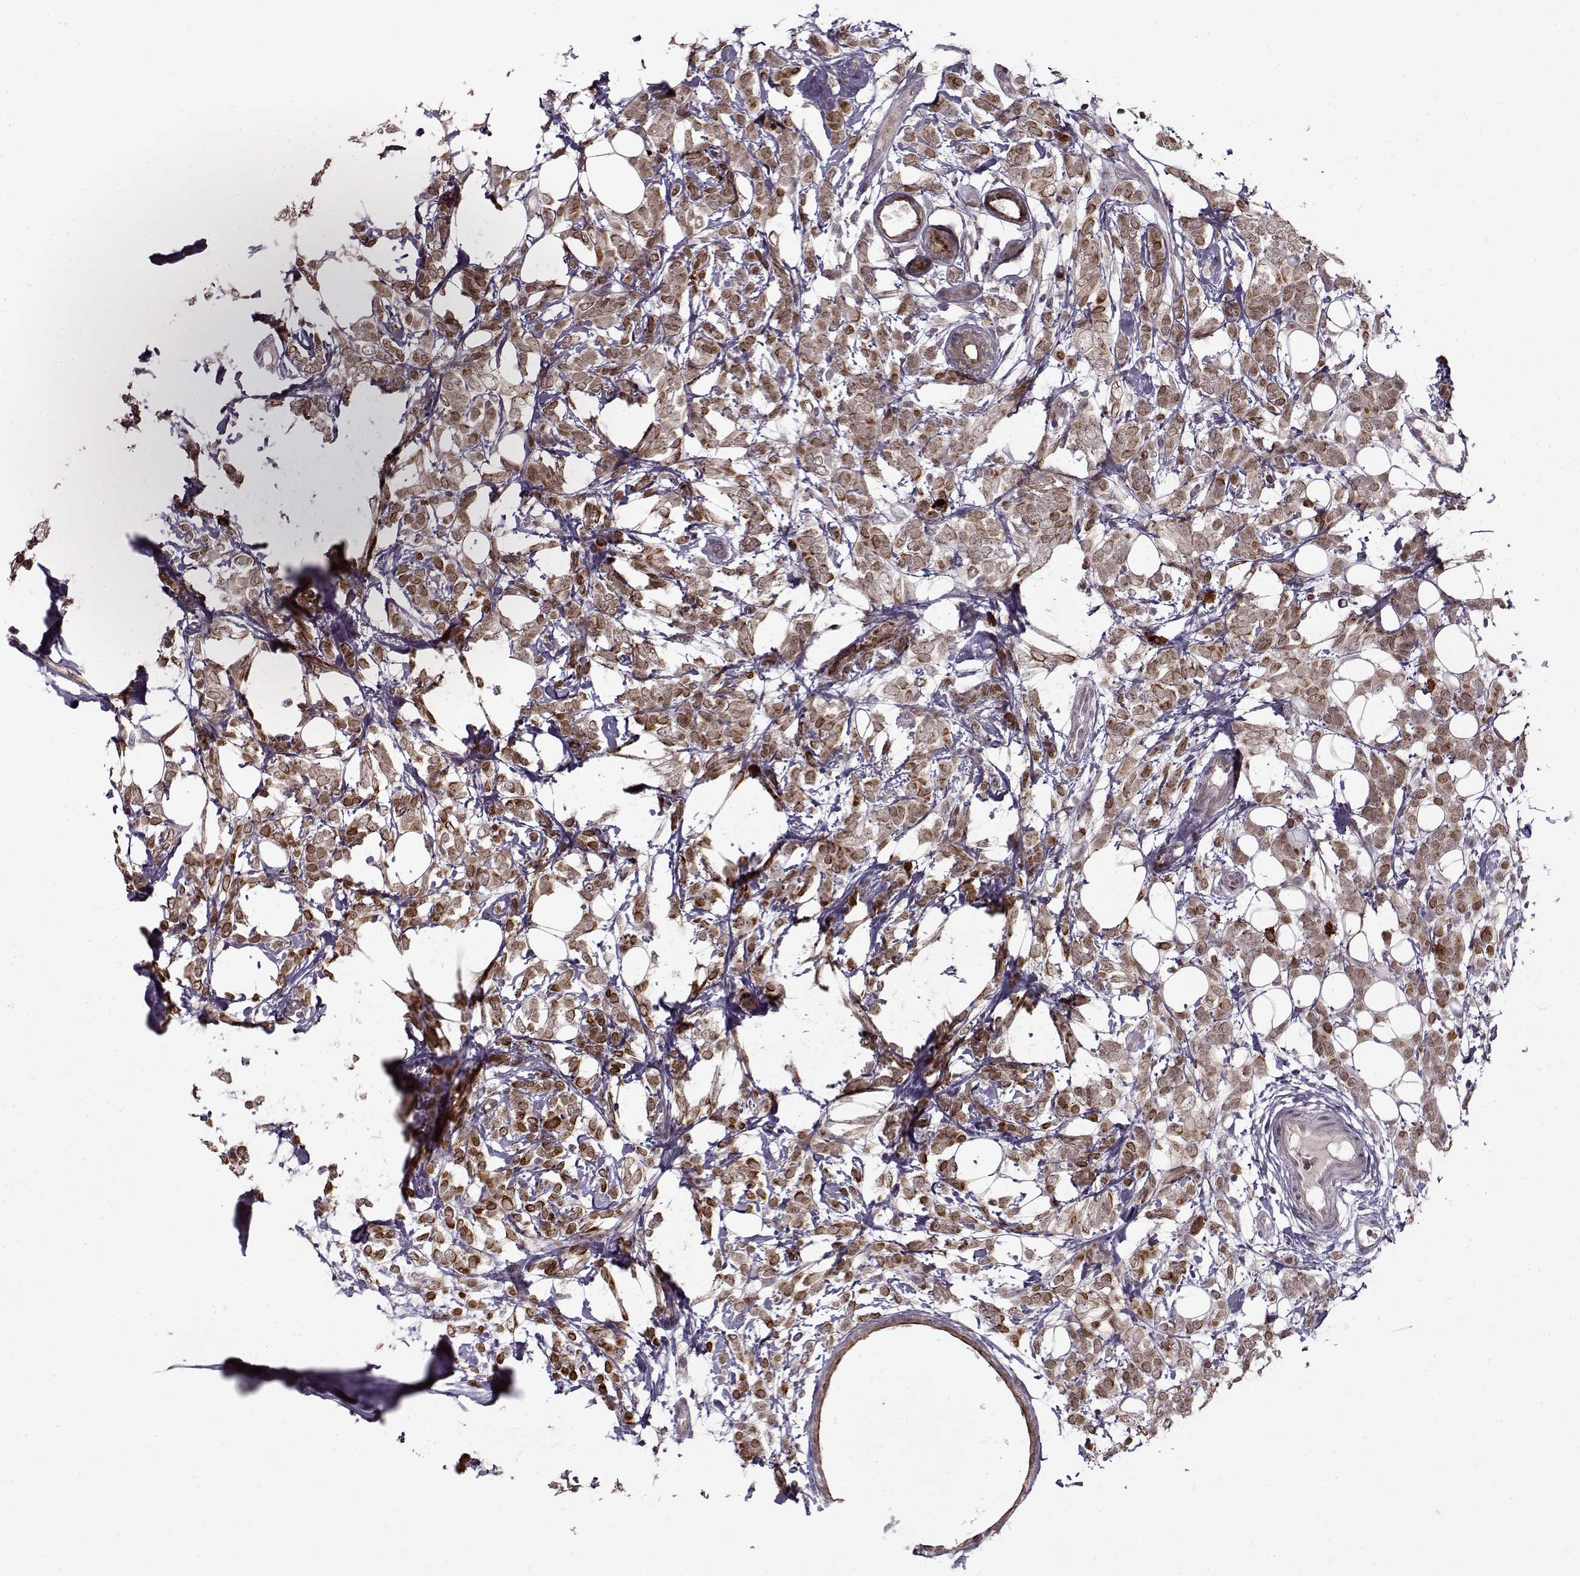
{"staining": {"intensity": "strong", "quantity": ">75%", "location": "cytoplasmic/membranous"}, "tissue": "breast cancer", "cell_type": "Tumor cells", "image_type": "cancer", "snomed": [{"axis": "morphology", "description": "Lobular carcinoma"}, {"axis": "topography", "description": "Breast"}], "caption": "Immunohistochemistry (IHC) photomicrograph of neoplastic tissue: breast cancer (lobular carcinoma) stained using IHC demonstrates high levels of strong protein expression localized specifically in the cytoplasmic/membranous of tumor cells, appearing as a cytoplasmic/membranous brown color.", "gene": "DENND4B", "patient": {"sex": "female", "age": 49}}